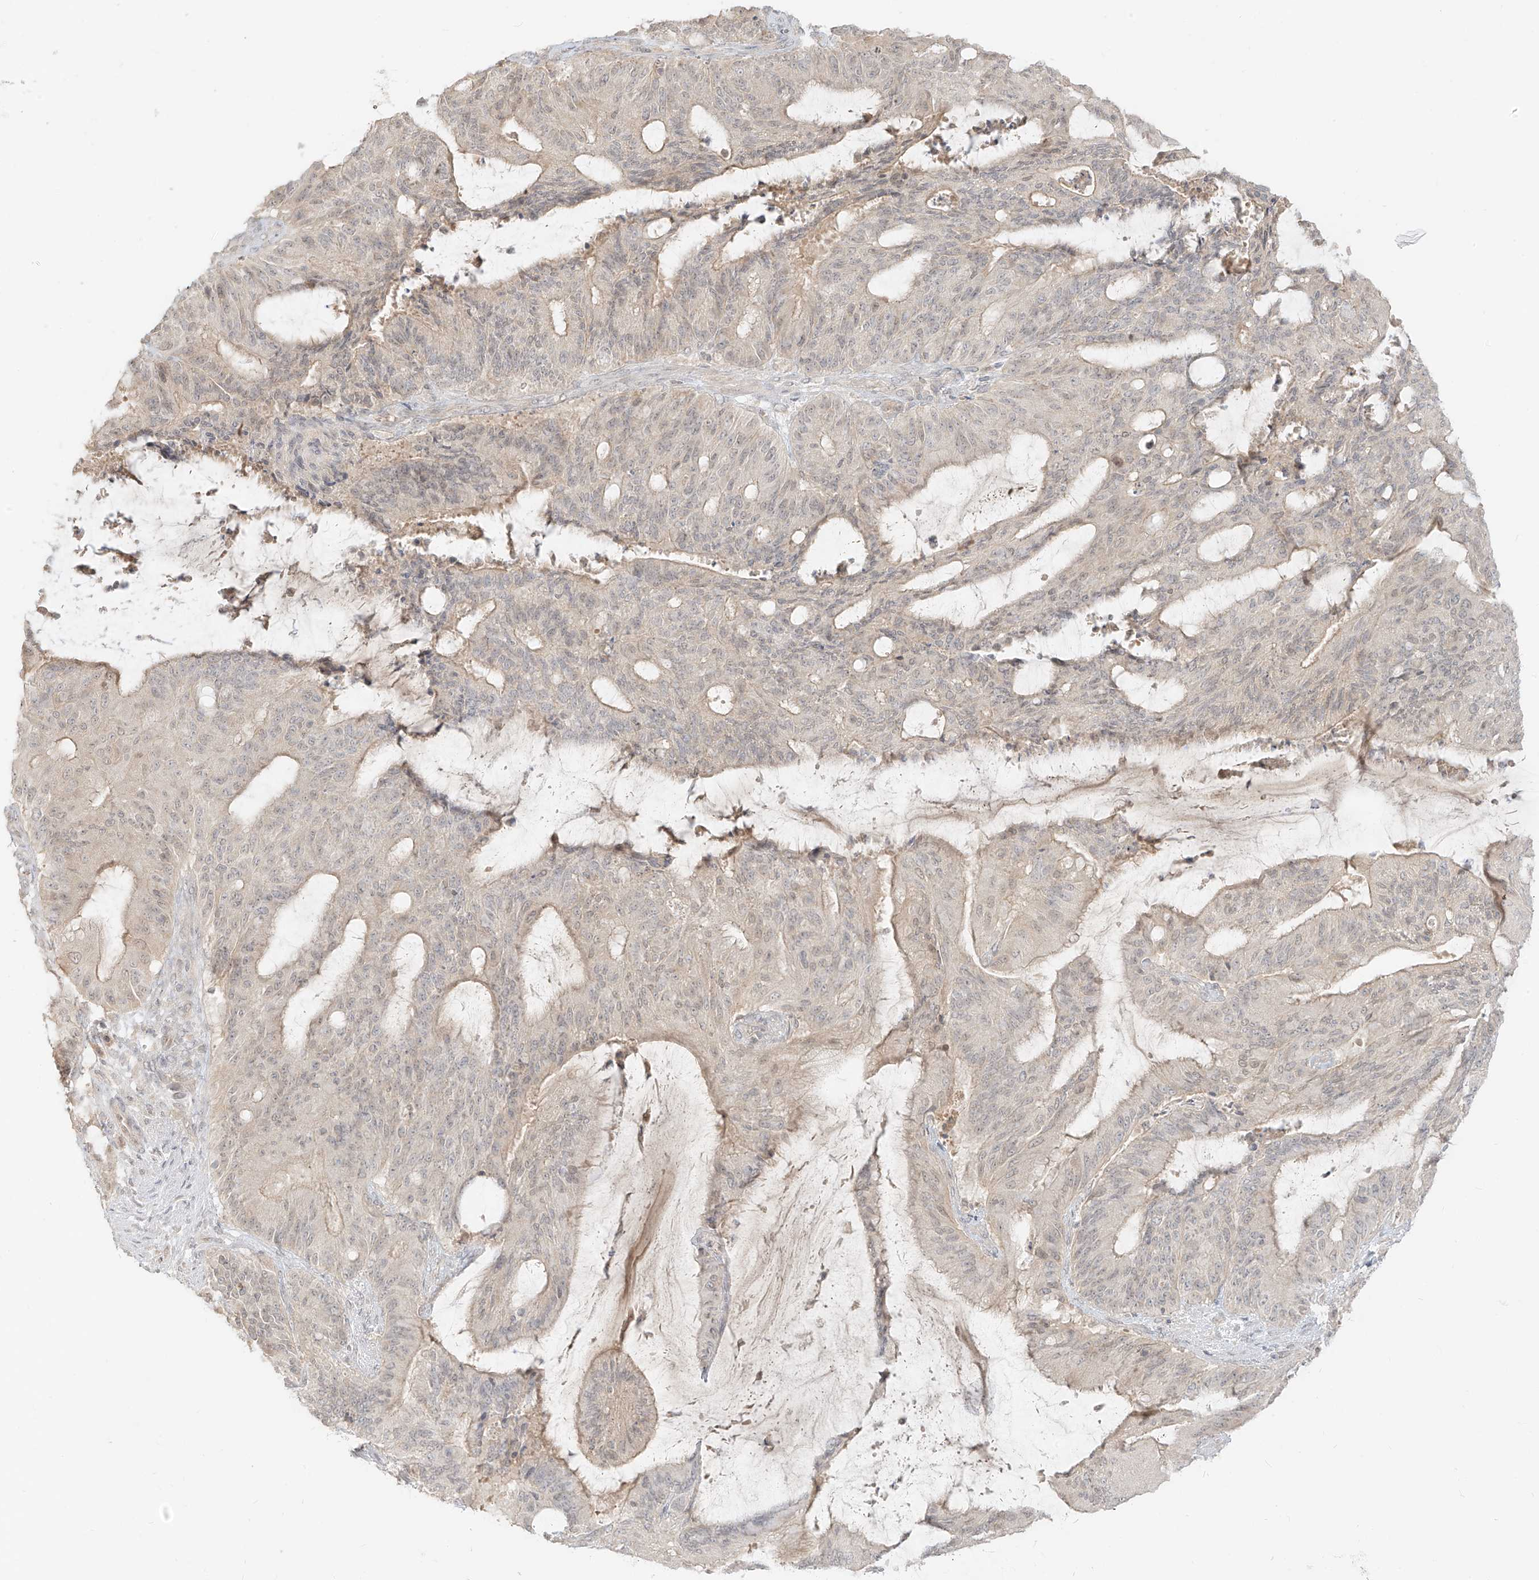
{"staining": {"intensity": "weak", "quantity": ">75%", "location": "cytoplasmic/membranous"}, "tissue": "liver cancer", "cell_type": "Tumor cells", "image_type": "cancer", "snomed": [{"axis": "morphology", "description": "Normal tissue, NOS"}, {"axis": "morphology", "description": "Cholangiocarcinoma"}, {"axis": "topography", "description": "Liver"}, {"axis": "topography", "description": "Peripheral nerve tissue"}], "caption": "Brown immunohistochemical staining in cholangiocarcinoma (liver) displays weak cytoplasmic/membranous staining in about >75% of tumor cells.", "gene": "LIPT1", "patient": {"sex": "female", "age": 73}}